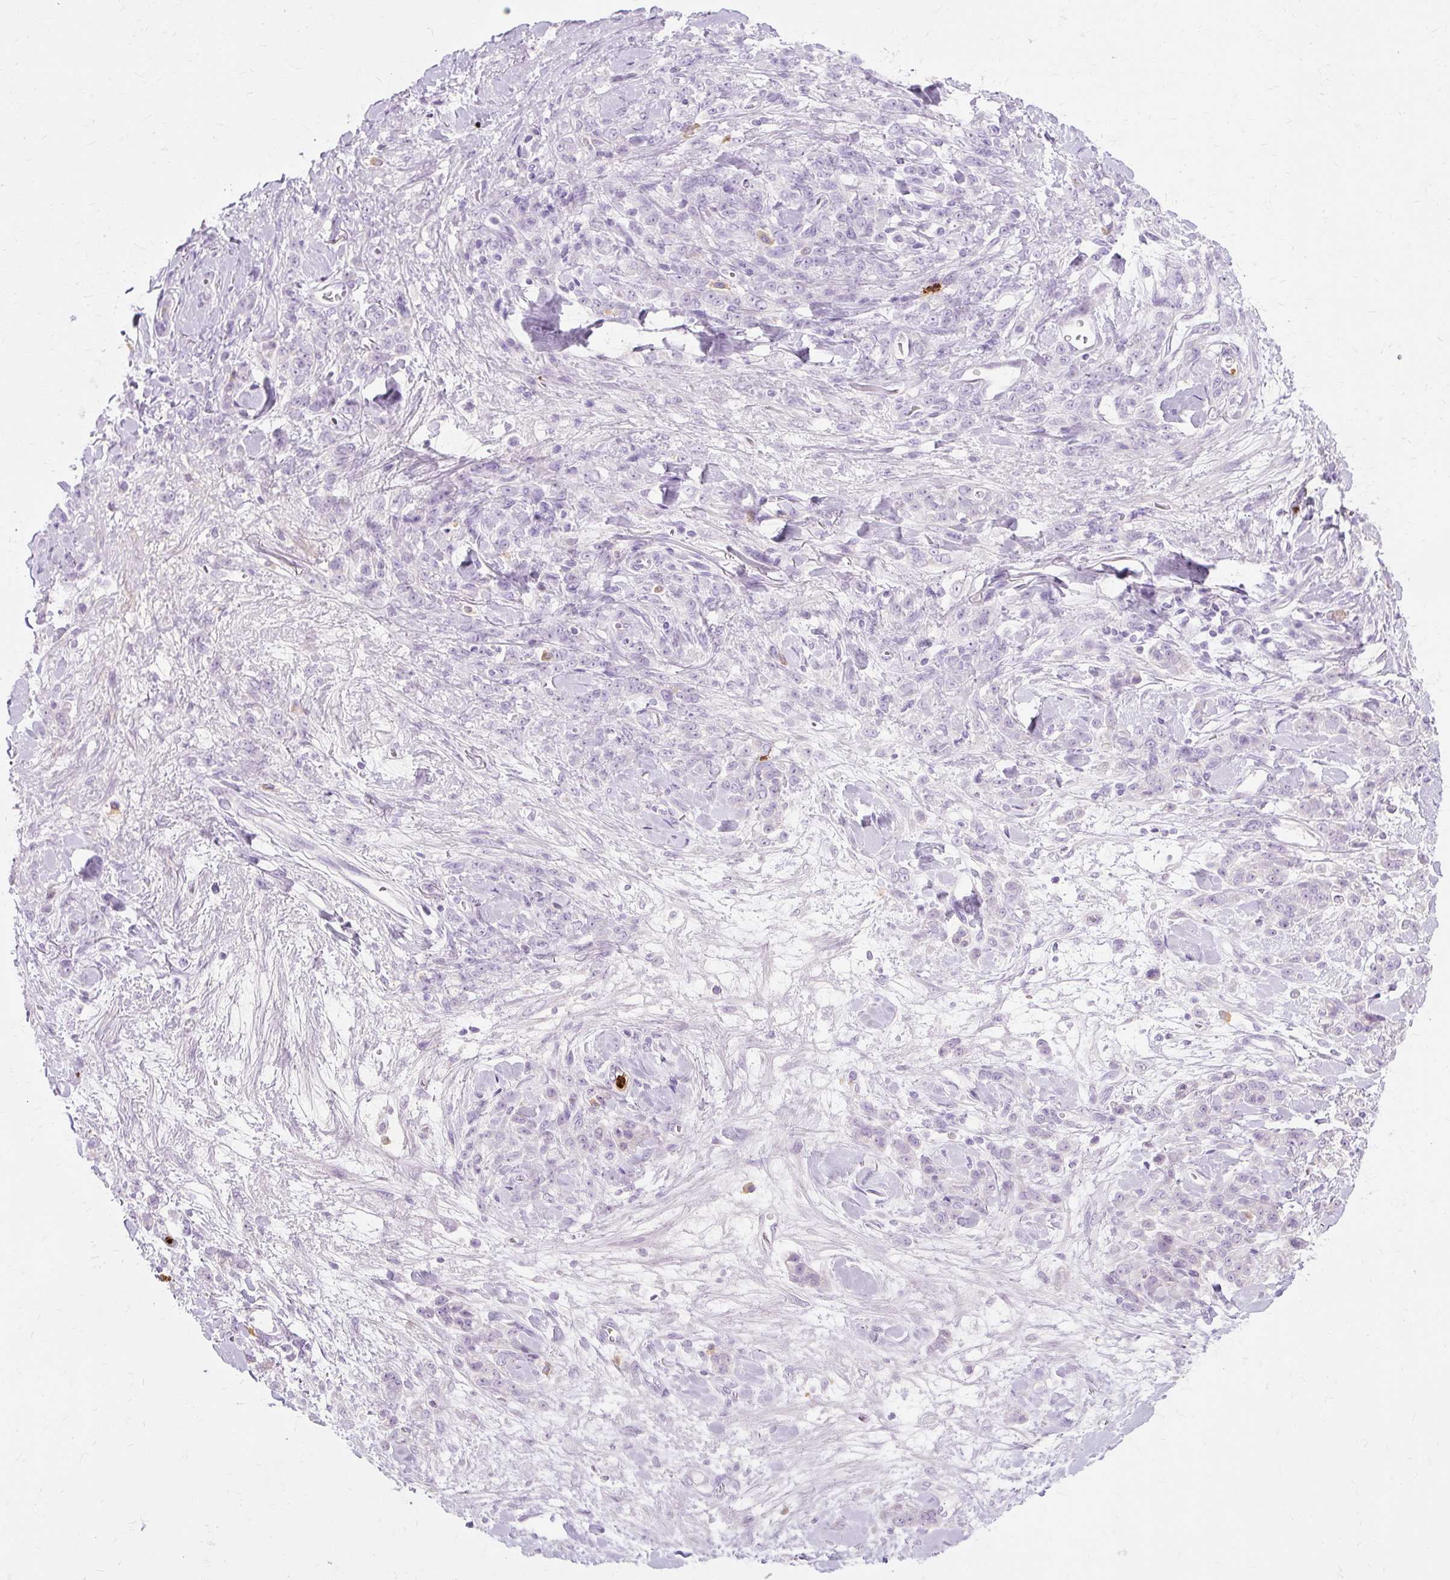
{"staining": {"intensity": "negative", "quantity": "none", "location": "none"}, "tissue": "stomach cancer", "cell_type": "Tumor cells", "image_type": "cancer", "snomed": [{"axis": "morphology", "description": "Normal tissue, NOS"}, {"axis": "morphology", "description": "Adenocarcinoma, NOS"}, {"axis": "topography", "description": "Stomach"}], "caption": "Immunohistochemistry of human stomach cancer demonstrates no expression in tumor cells. (Brightfield microscopy of DAB (3,3'-diaminobenzidine) immunohistochemistry (IHC) at high magnification).", "gene": "DEFA1", "patient": {"sex": "male", "age": 82}}